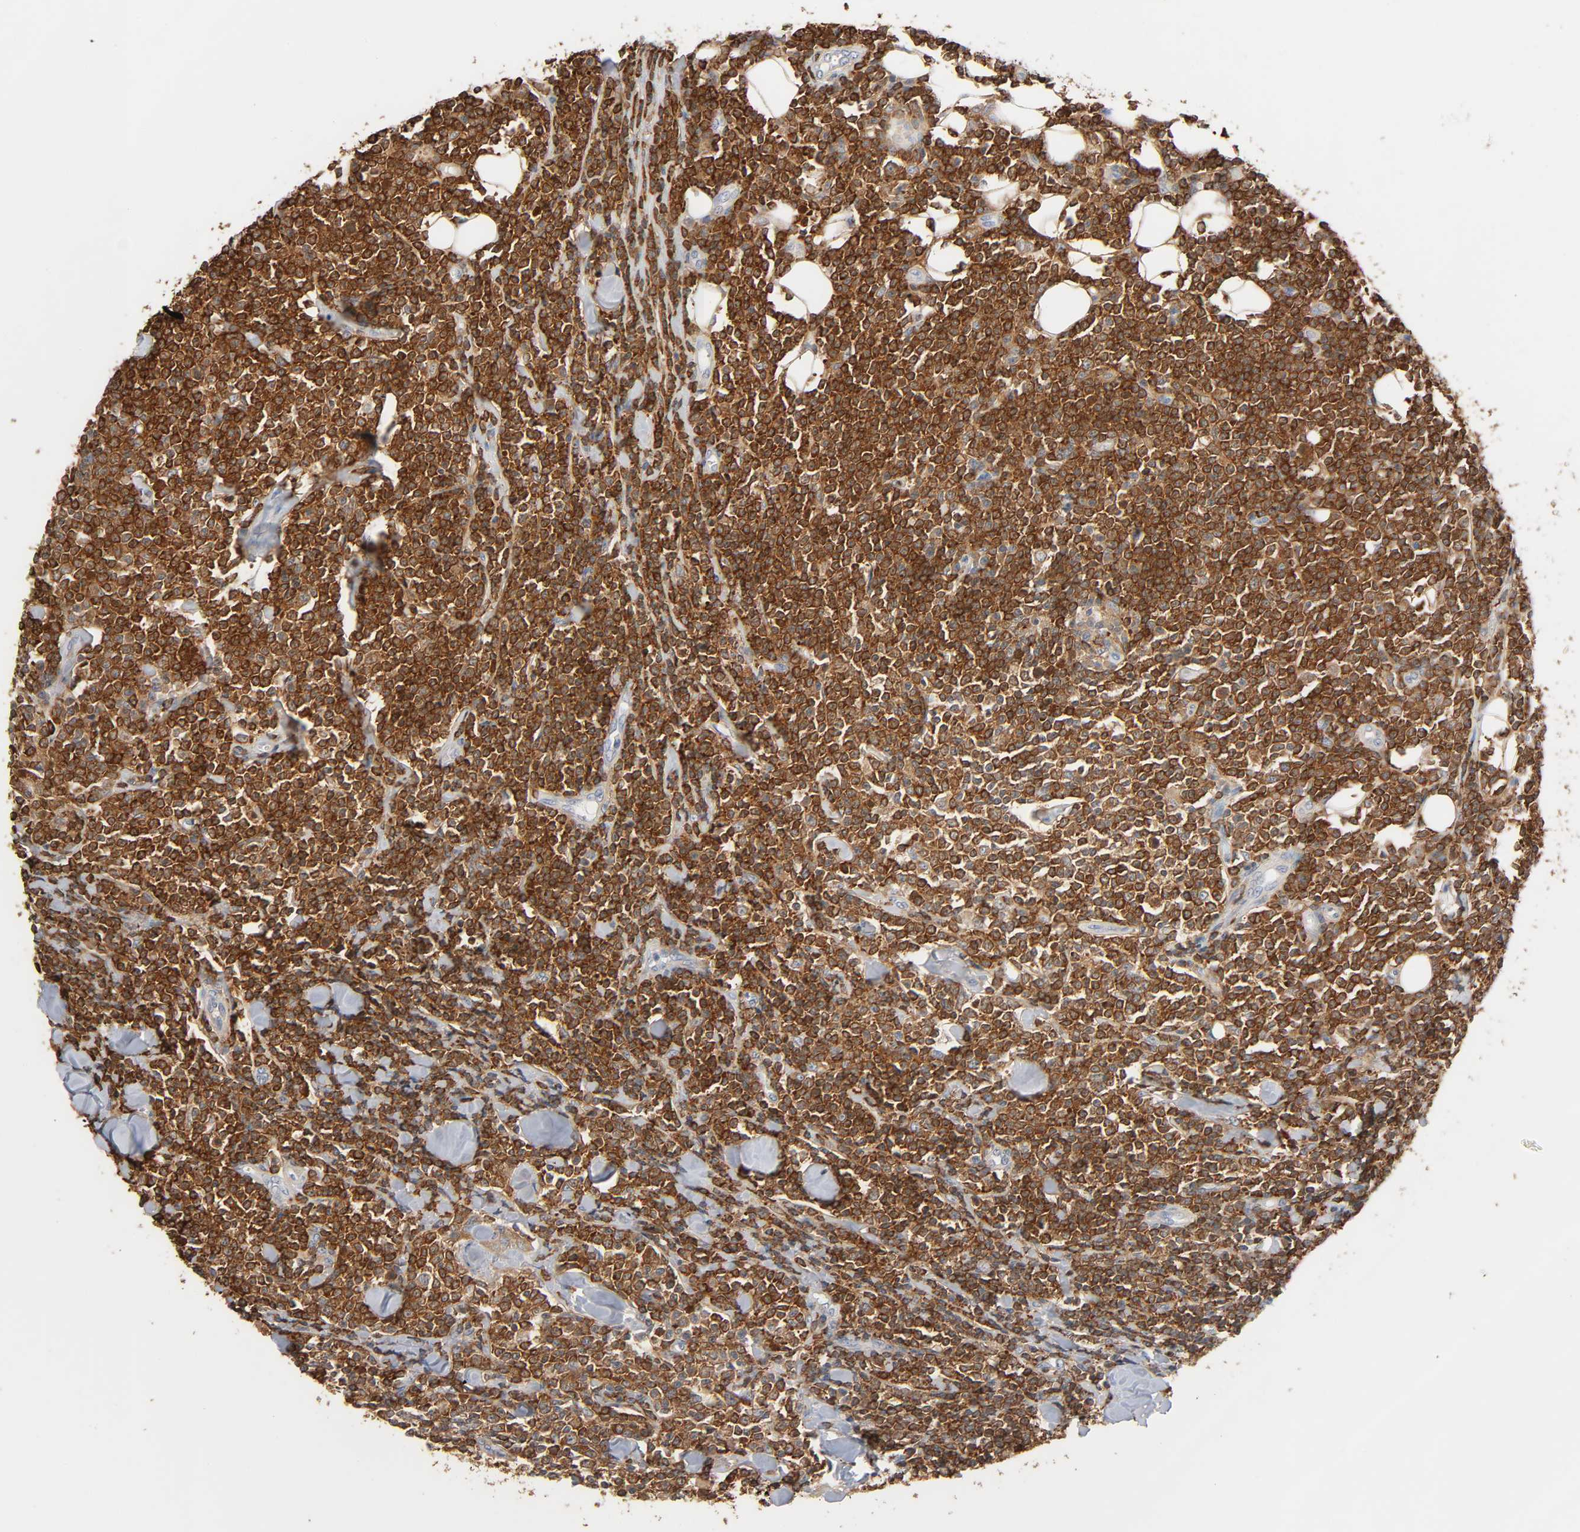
{"staining": {"intensity": "strong", "quantity": ">75%", "location": "cytoplasmic/membranous"}, "tissue": "lymphoma", "cell_type": "Tumor cells", "image_type": "cancer", "snomed": [{"axis": "morphology", "description": "Malignant lymphoma, non-Hodgkin's type, Low grade"}, {"axis": "topography", "description": "Soft tissue"}], "caption": "An image of lymphoma stained for a protein displays strong cytoplasmic/membranous brown staining in tumor cells. The staining was performed using DAB, with brown indicating positive protein expression. Nuclei are stained blue with hematoxylin.", "gene": "BIN1", "patient": {"sex": "male", "age": 92}}